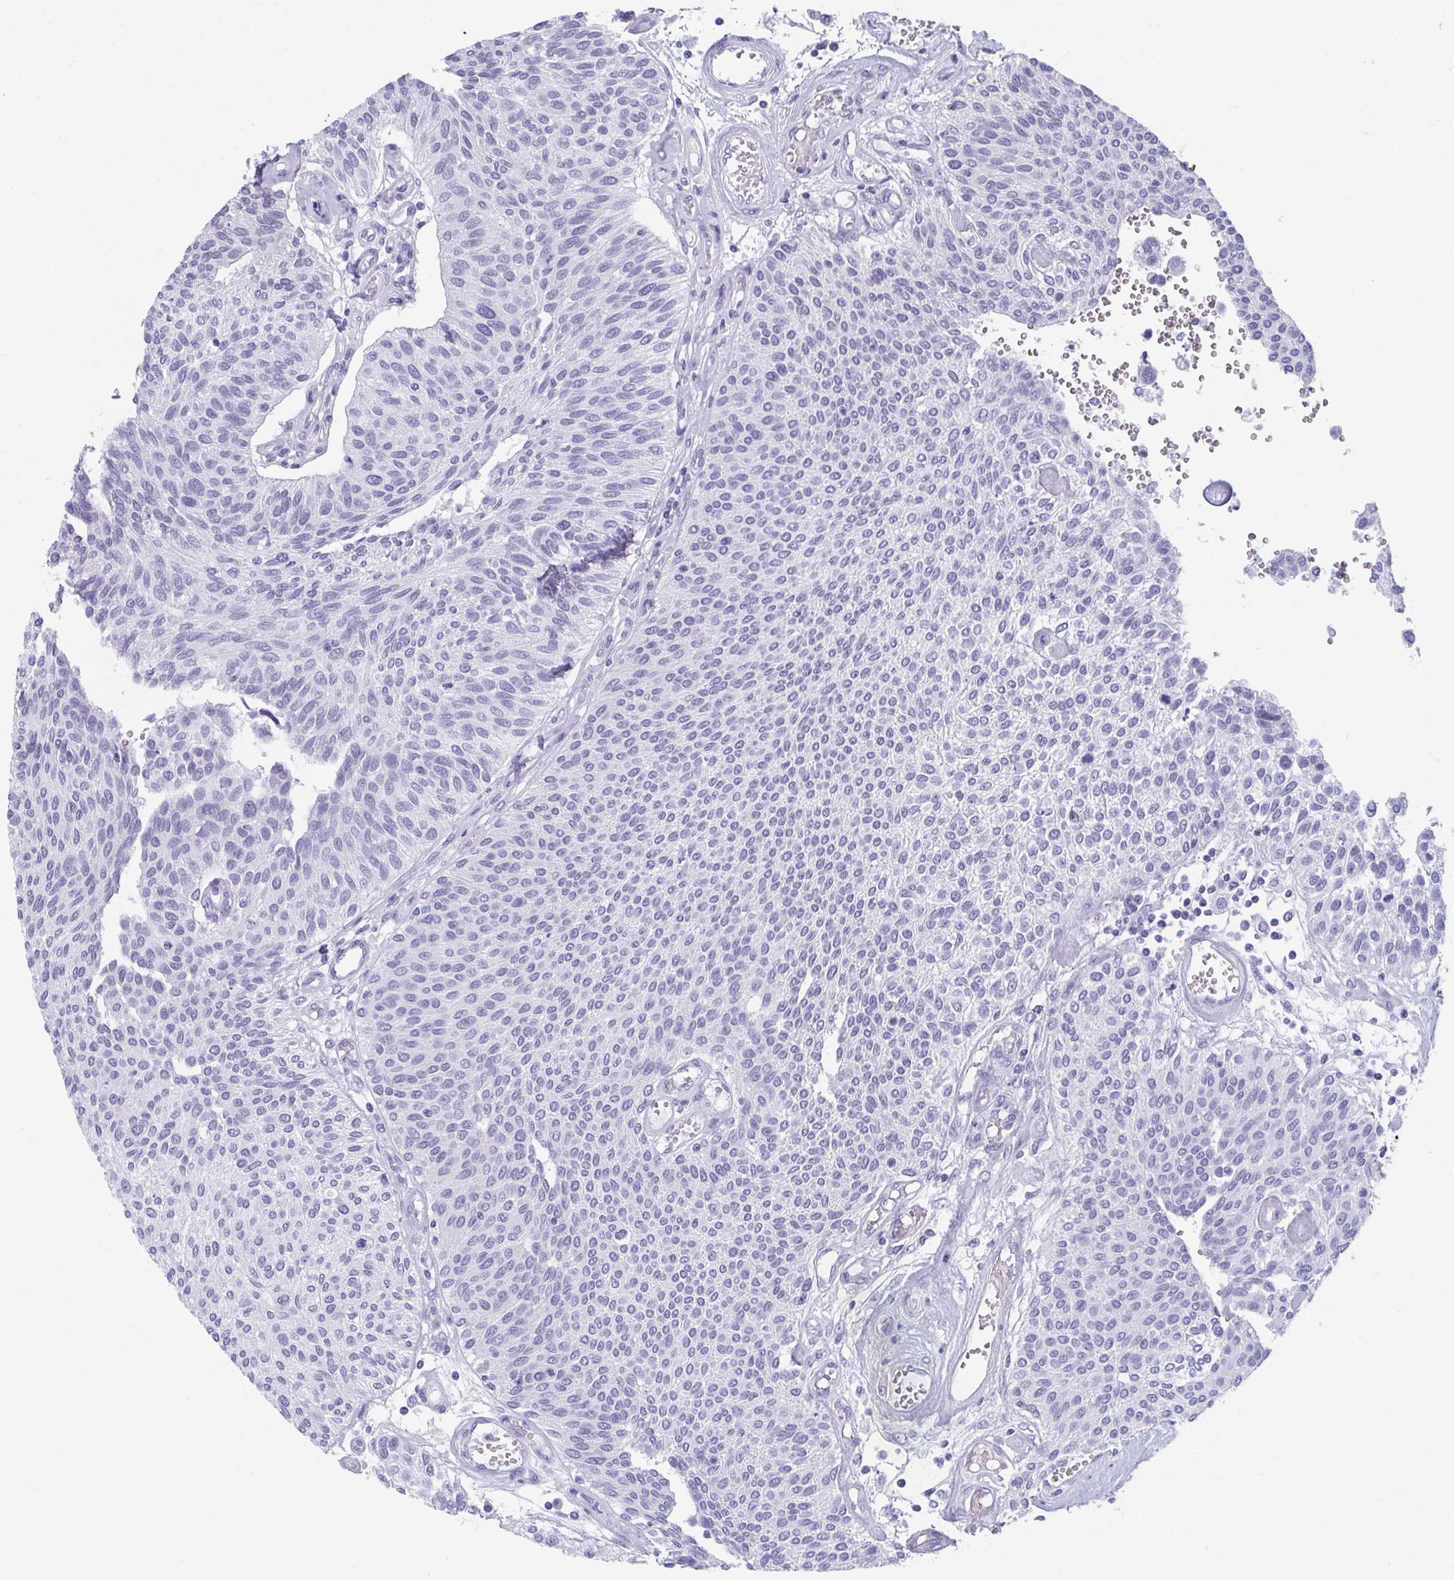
{"staining": {"intensity": "negative", "quantity": "none", "location": "none"}, "tissue": "urothelial cancer", "cell_type": "Tumor cells", "image_type": "cancer", "snomed": [{"axis": "morphology", "description": "Urothelial carcinoma, NOS"}, {"axis": "topography", "description": "Urinary bladder"}], "caption": "Transitional cell carcinoma was stained to show a protein in brown. There is no significant expression in tumor cells.", "gene": "GHRL", "patient": {"sex": "male", "age": 55}}